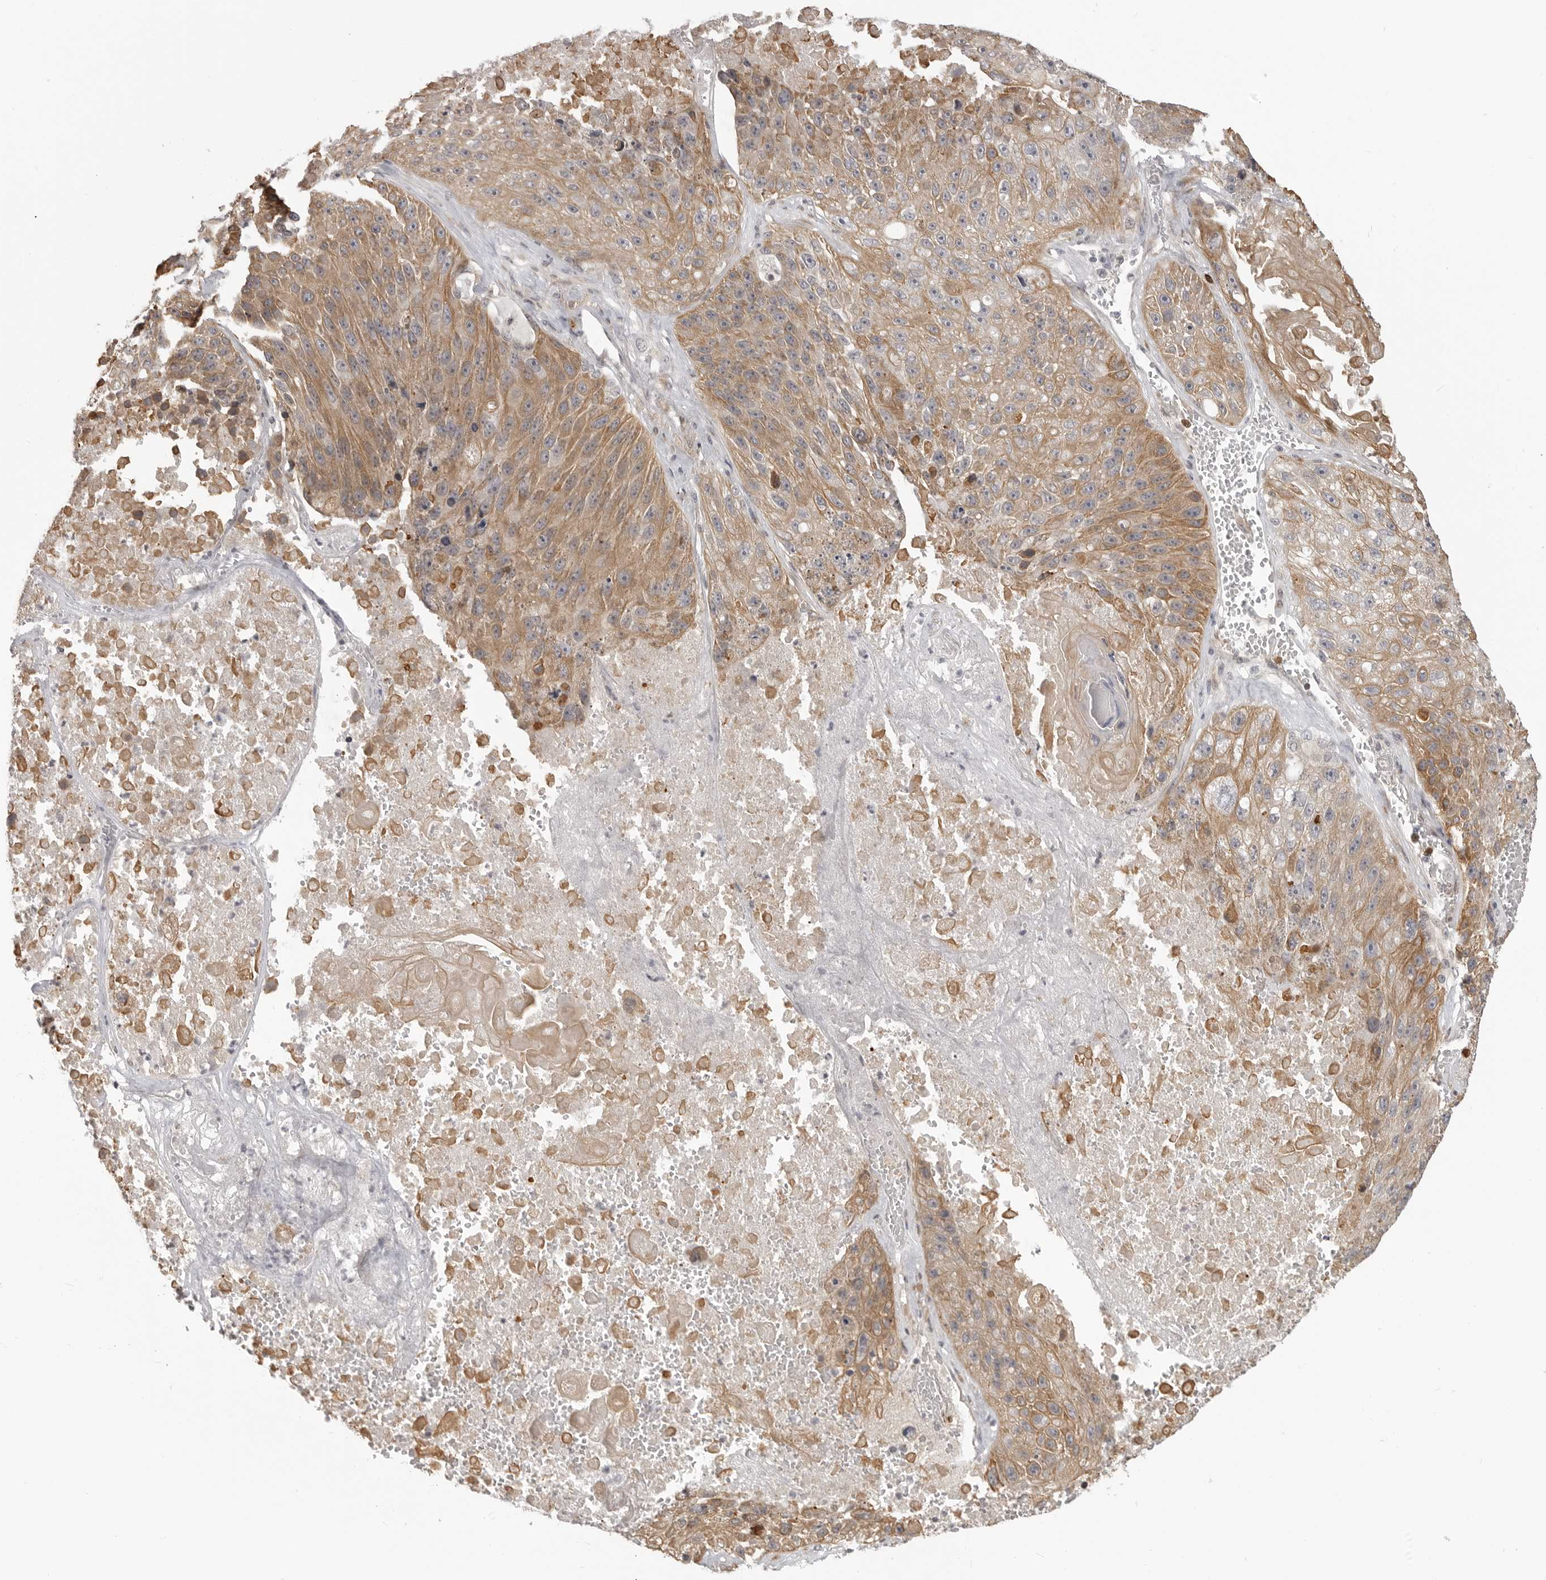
{"staining": {"intensity": "moderate", "quantity": ">75%", "location": "cytoplasmic/membranous"}, "tissue": "lung cancer", "cell_type": "Tumor cells", "image_type": "cancer", "snomed": [{"axis": "morphology", "description": "Squamous cell carcinoma, NOS"}, {"axis": "topography", "description": "Lung"}], "caption": "This histopathology image reveals immunohistochemistry staining of squamous cell carcinoma (lung), with medium moderate cytoplasmic/membranous expression in approximately >75% of tumor cells.", "gene": "IDO1", "patient": {"sex": "male", "age": 61}}